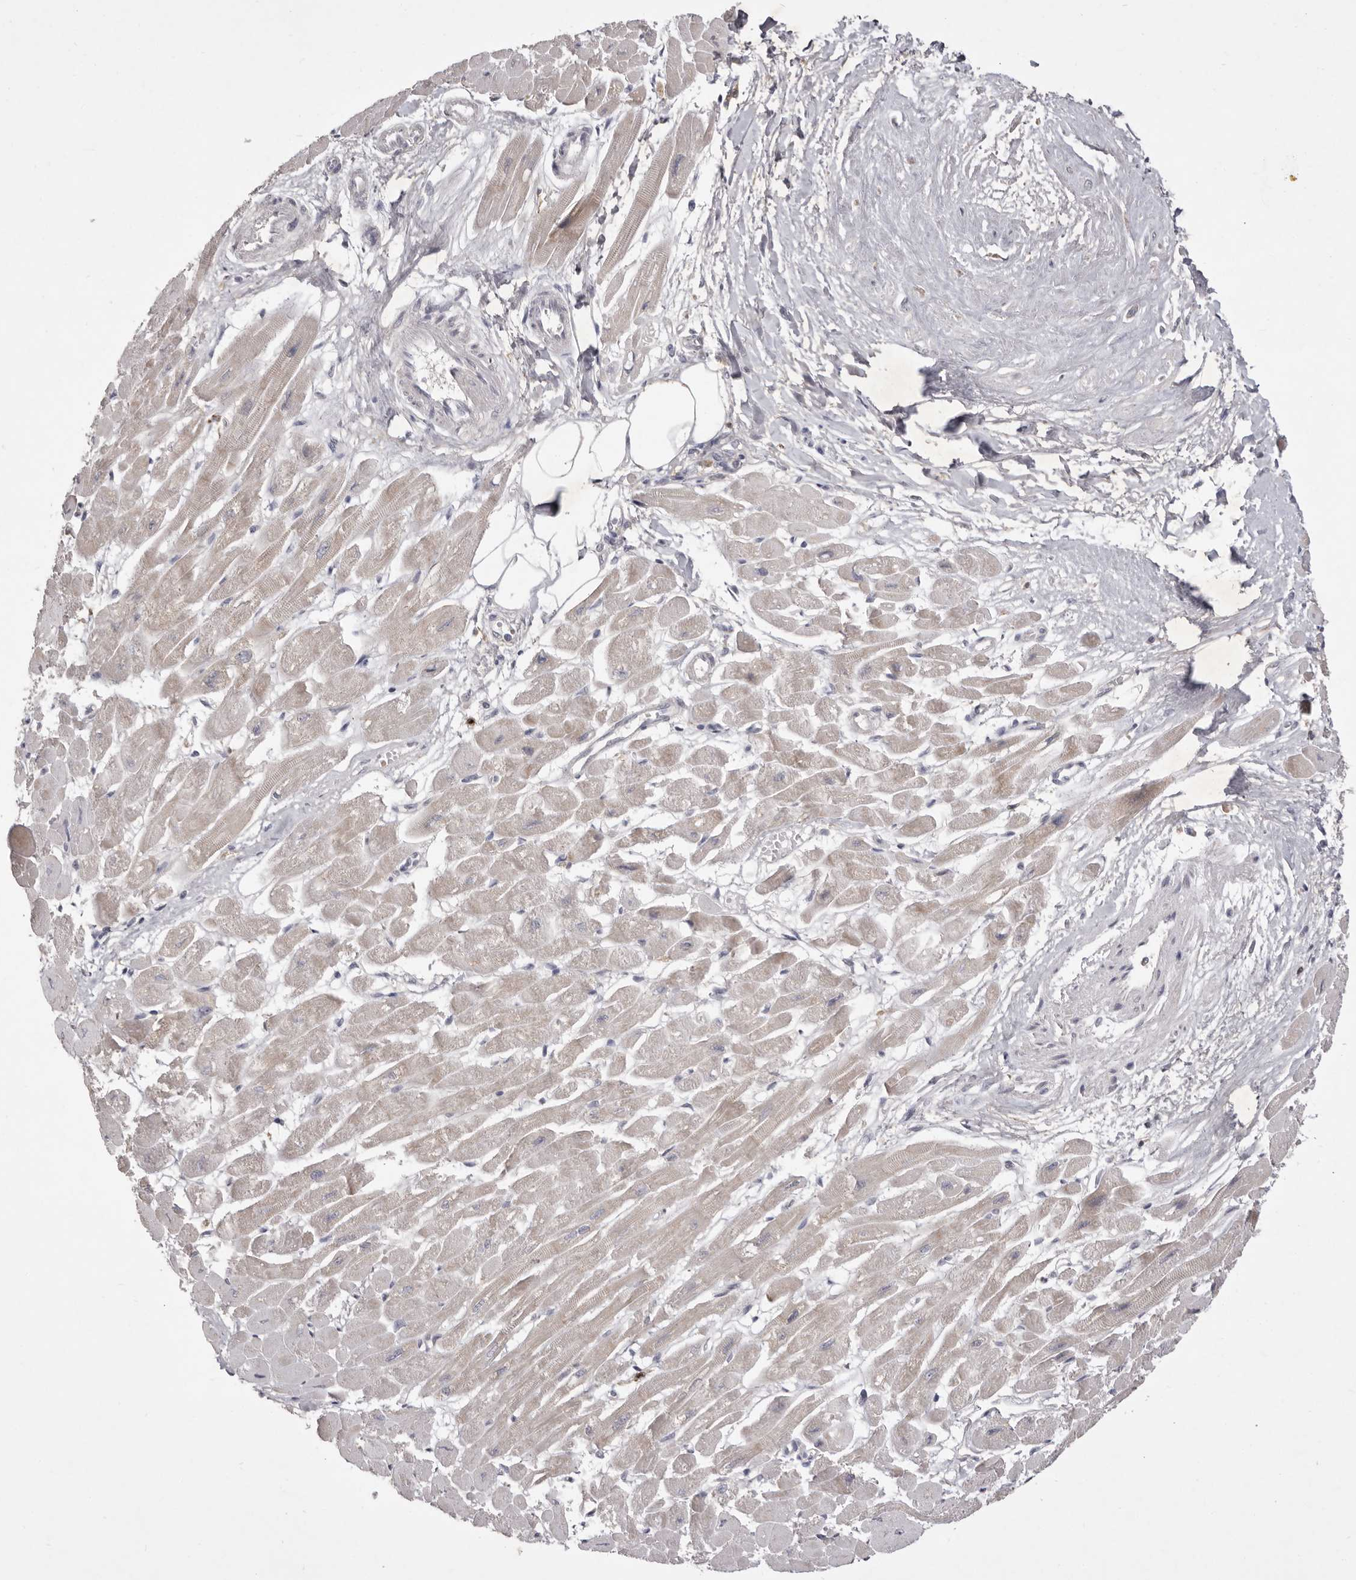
{"staining": {"intensity": "weak", "quantity": "25%-75%", "location": "cytoplasmic/membranous"}, "tissue": "heart muscle", "cell_type": "Cardiomyocytes", "image_type": "normal", "snomed": [{"axis": "morphology", "description": "Normal tissue, NOS"}, {"axis": "topography", "description": "Heart"}], "caption": "Immunohistochemistry (IHC) of normal human heart muscle shows low levels of weak cytoplasmic/membranous positivity in about 25%-75% of cardiomyocytes.", "gene": "GPR84", "patient": {"sex": "female", "age": 54}}